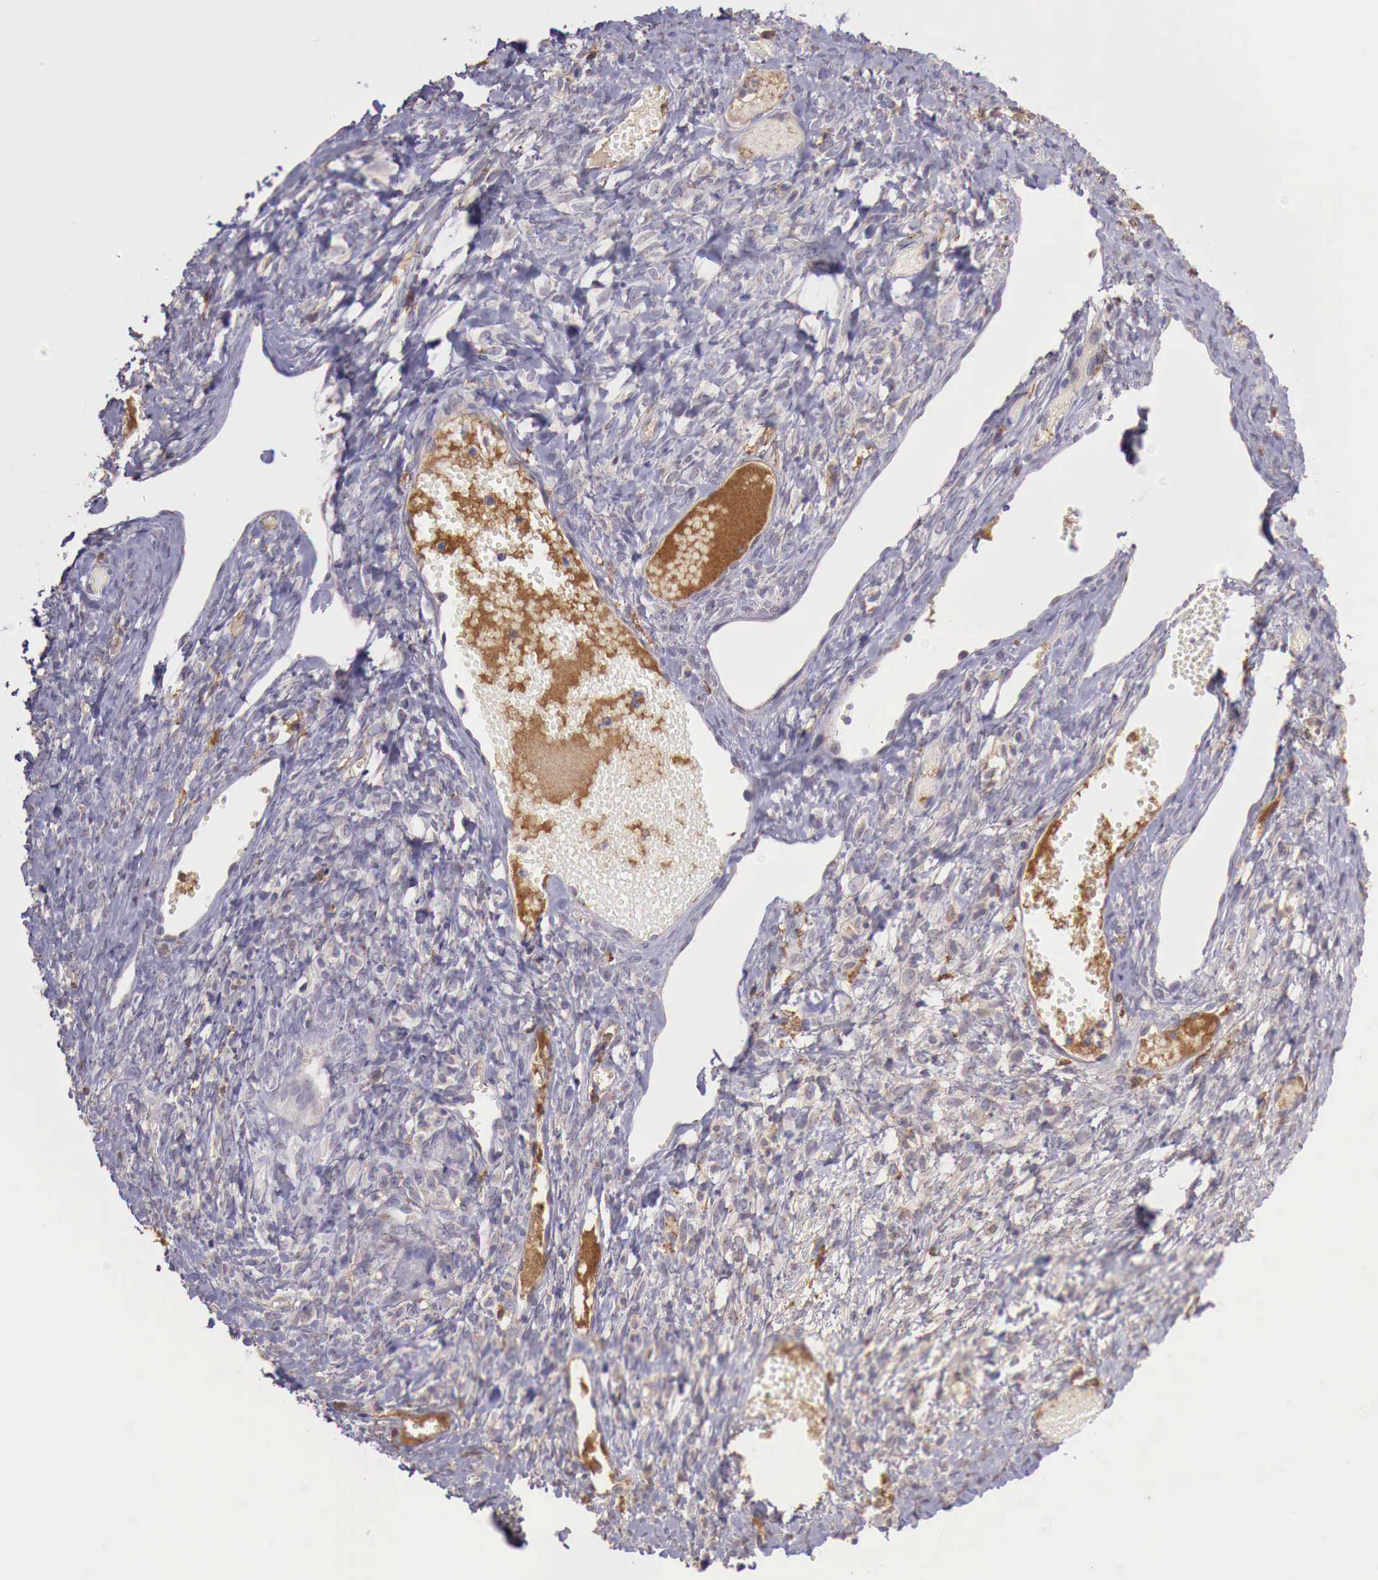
{"staining": {"intensity": "weak", "quantity": "<25%", "location": "cytoplasmic/membranous"}, "tissue": "ovarian cancer", "cell_type": "Tumor cells", "image_type": "cancer", "snomed": [{"axis": "morphology", "description": "Cystadenocarcinoma, mucinous, NOS"}, {"axis": "topography", "description": "Ovary"}], "caption": "Immunohistochemistry (IHC) photomicrograph of neoplastic tissue: ovarian cancer (mucinous cystadenocarcinoma) stained with DAB (3,3'-diaminobenzidine) demonstrates no significant protein positivity in tumor cells.", "gene": "CHRDL1", "patient": {"sex": "female", "age": 57}}